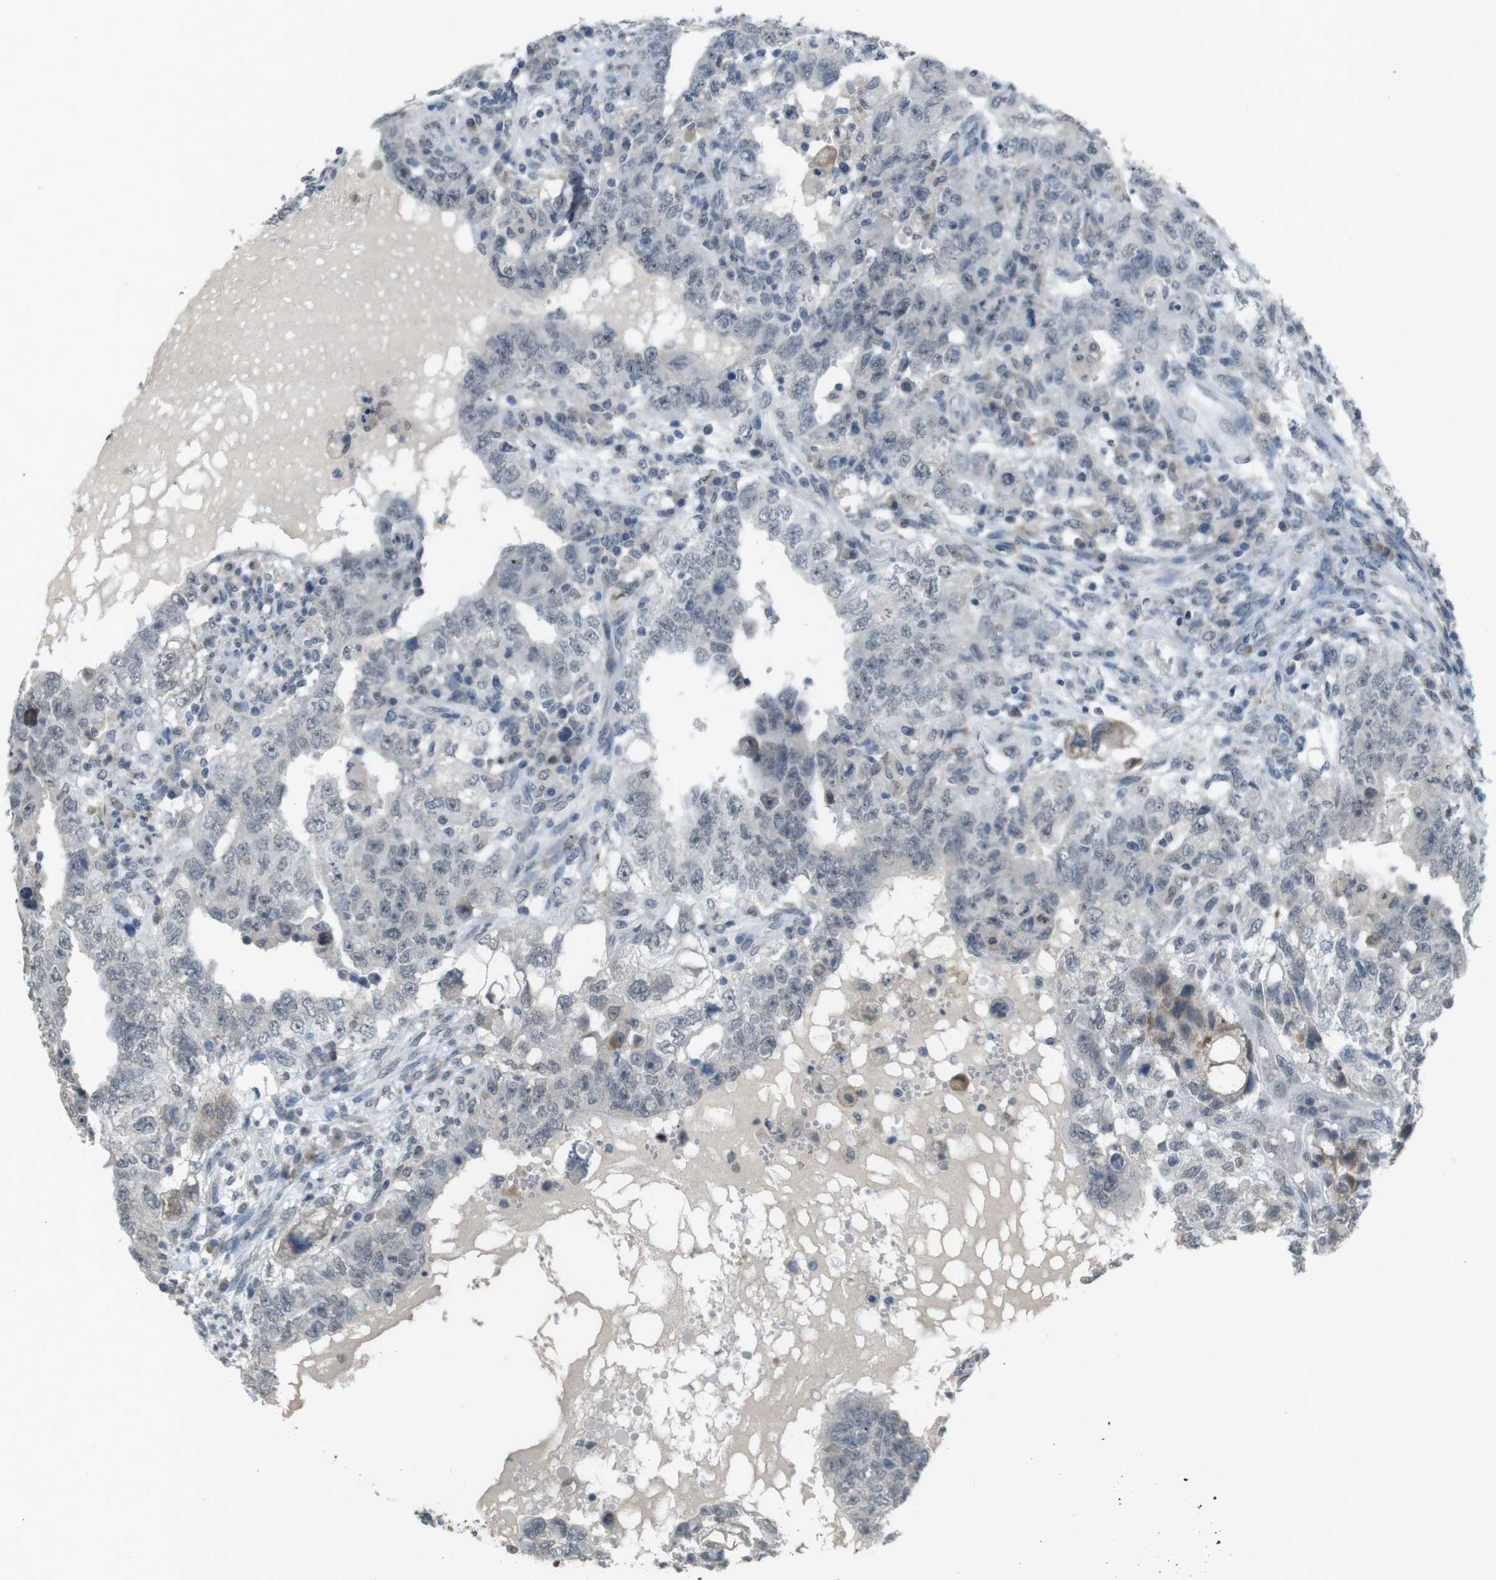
{"staining": {"intensity": "negative", "quantity": "none", "location": "none"}, "tissue": "testis cancer", "cell_type": "Tumor cells", "image_type": "cancer", "snomed": [{"axis": "morphology", "description": "Carcinoma, Embryonal, NOS"}, {"axis": "topography", "description": "Testis"}], "caption": "Testis cancer (embryonal carcinoma) stained for a protein using immunohistochemistry displays no staining tumor cells.", "gene": "FZD10", "patient": {"sex": "male", "age": 26}}